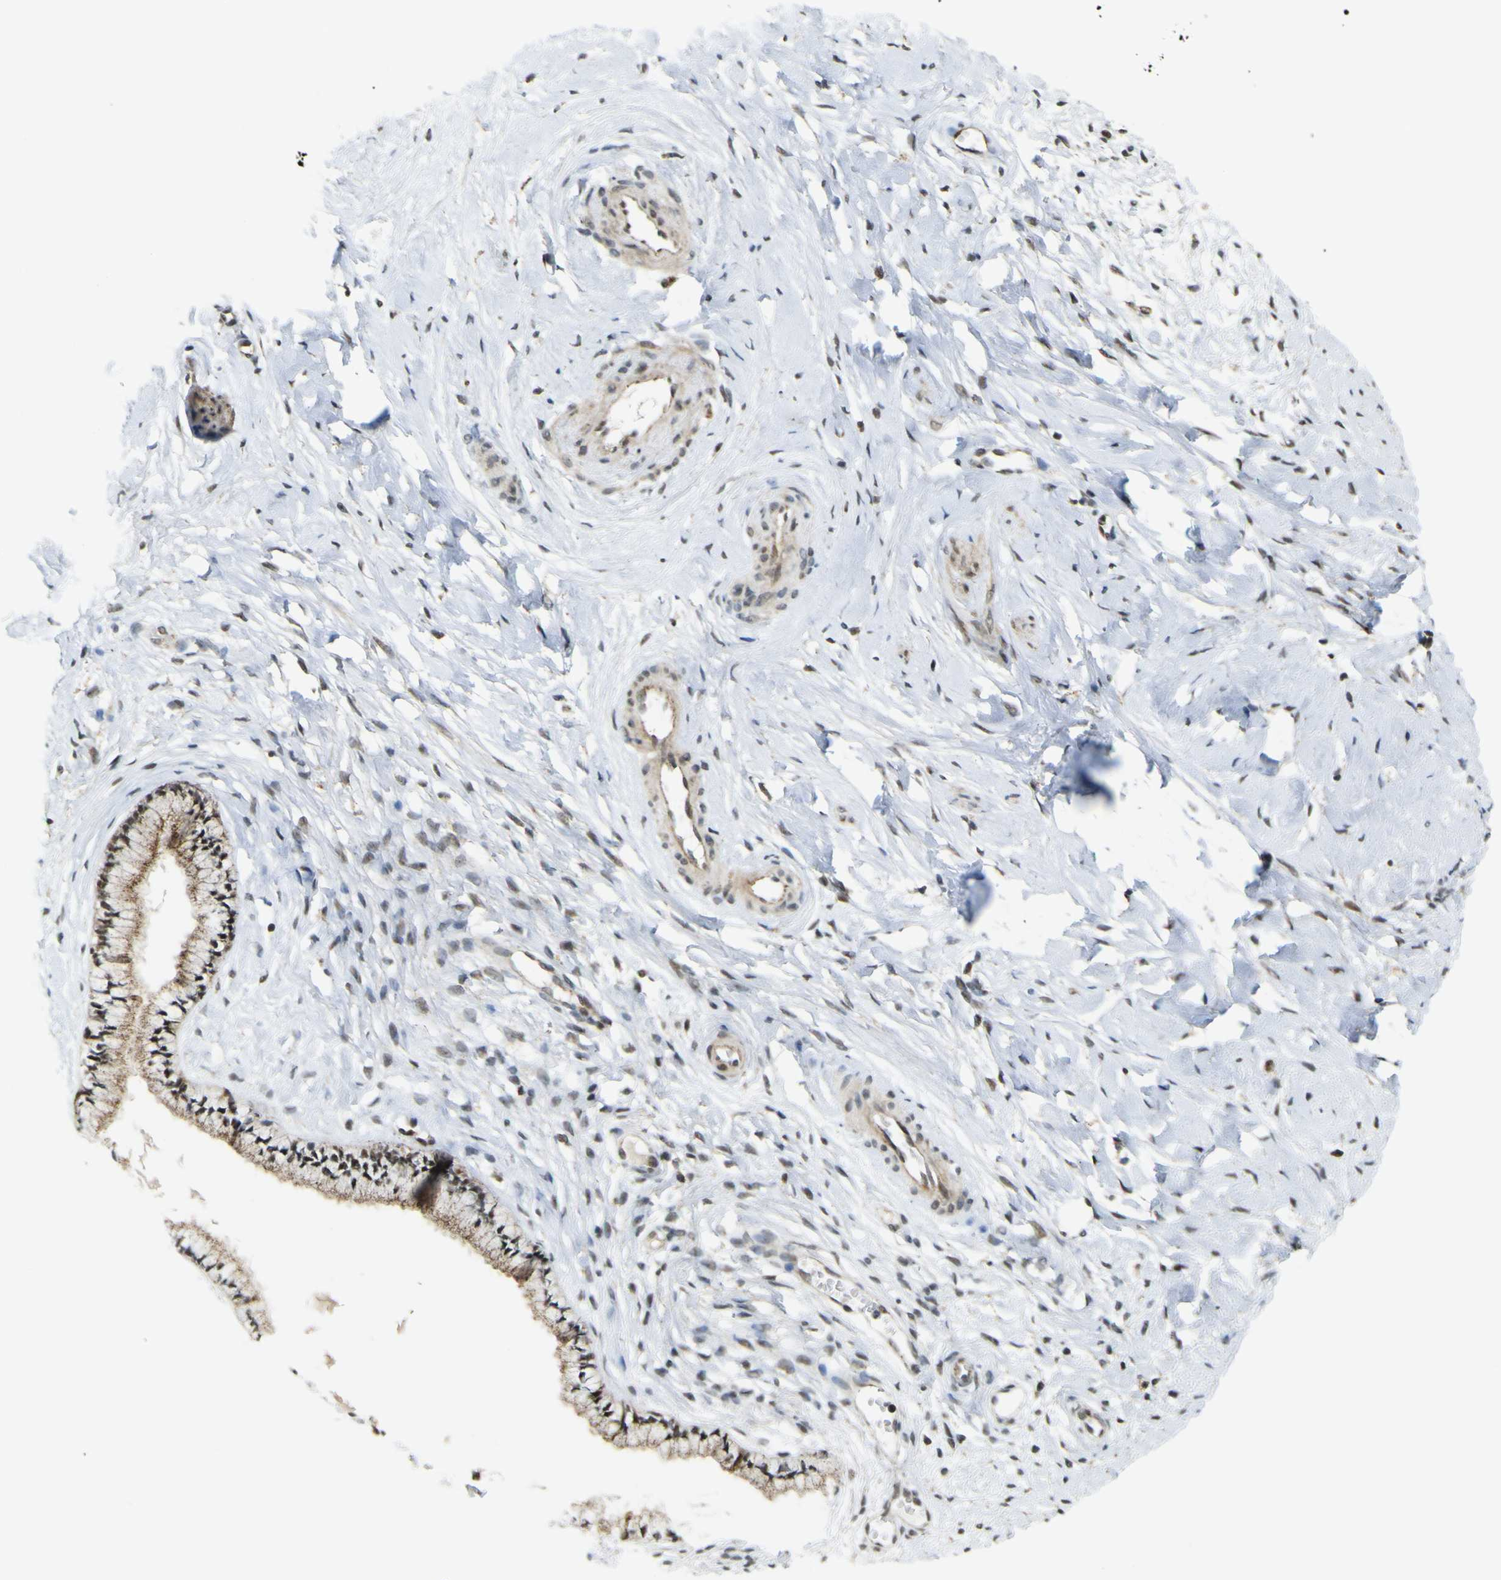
{"staining": {"intensity": "moderate", "quantity": ">75%", "location": "cytoplasmic/membranous,nuclear"}, "tissue": "cervix", "cell_type": "Glandular cells", "image_type": "normal", "snomed": [{"axis": "morphology", "description": "Normal tissue, NOS"}, {"axis": "topography", "description": "Cervix"}], "caption": "Protein analysis of normal cervix exhibits moderate cytoplasmic/membranous,nuclear expression in approximately >75% of glandular cells. The protein of interest is shown in brown color, while the nuclei are stained blue.", "gene": "ACBD5", "patient": {"sex": "female", "age": 65}}